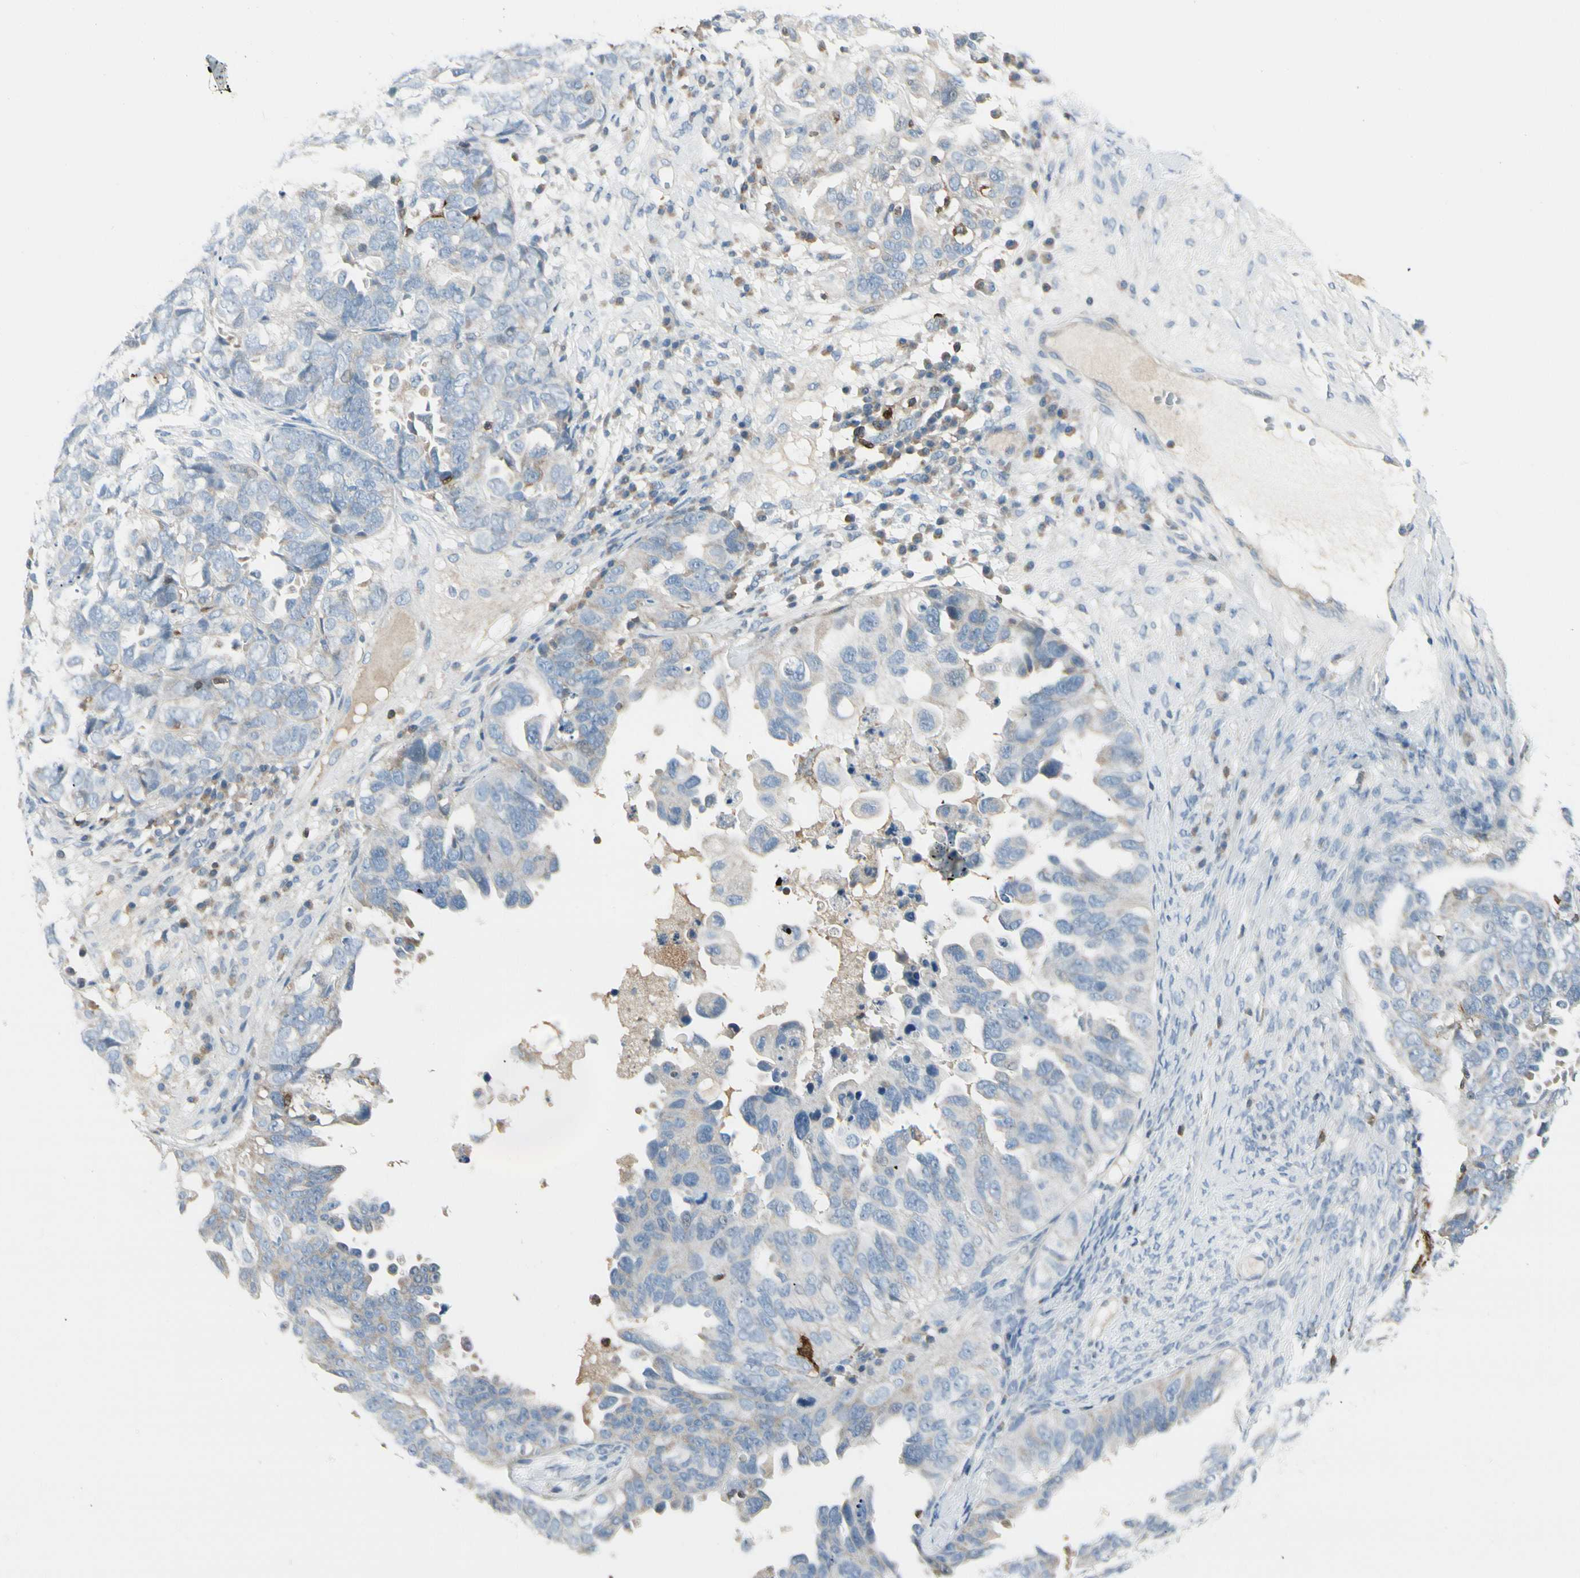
{"staining": {"intensity": "negative", "quantity": "none", "location": "none"}, "tissue": "ovarian cancer", "cell_type": "Tumor cells", "image_type": "cancer", "snomed": [{"axis": "morphology", "description": "Cystadenocarcinoma, serous, NOS"}, {"axis": "topography", "description": "Ovary"}], "caption": "Tumor cells show no significant staining in ovarian cancer (serous cystadenocarcinoma).", "gene": "TRAF1", "patient": {"sex": "female", "age": 82}}